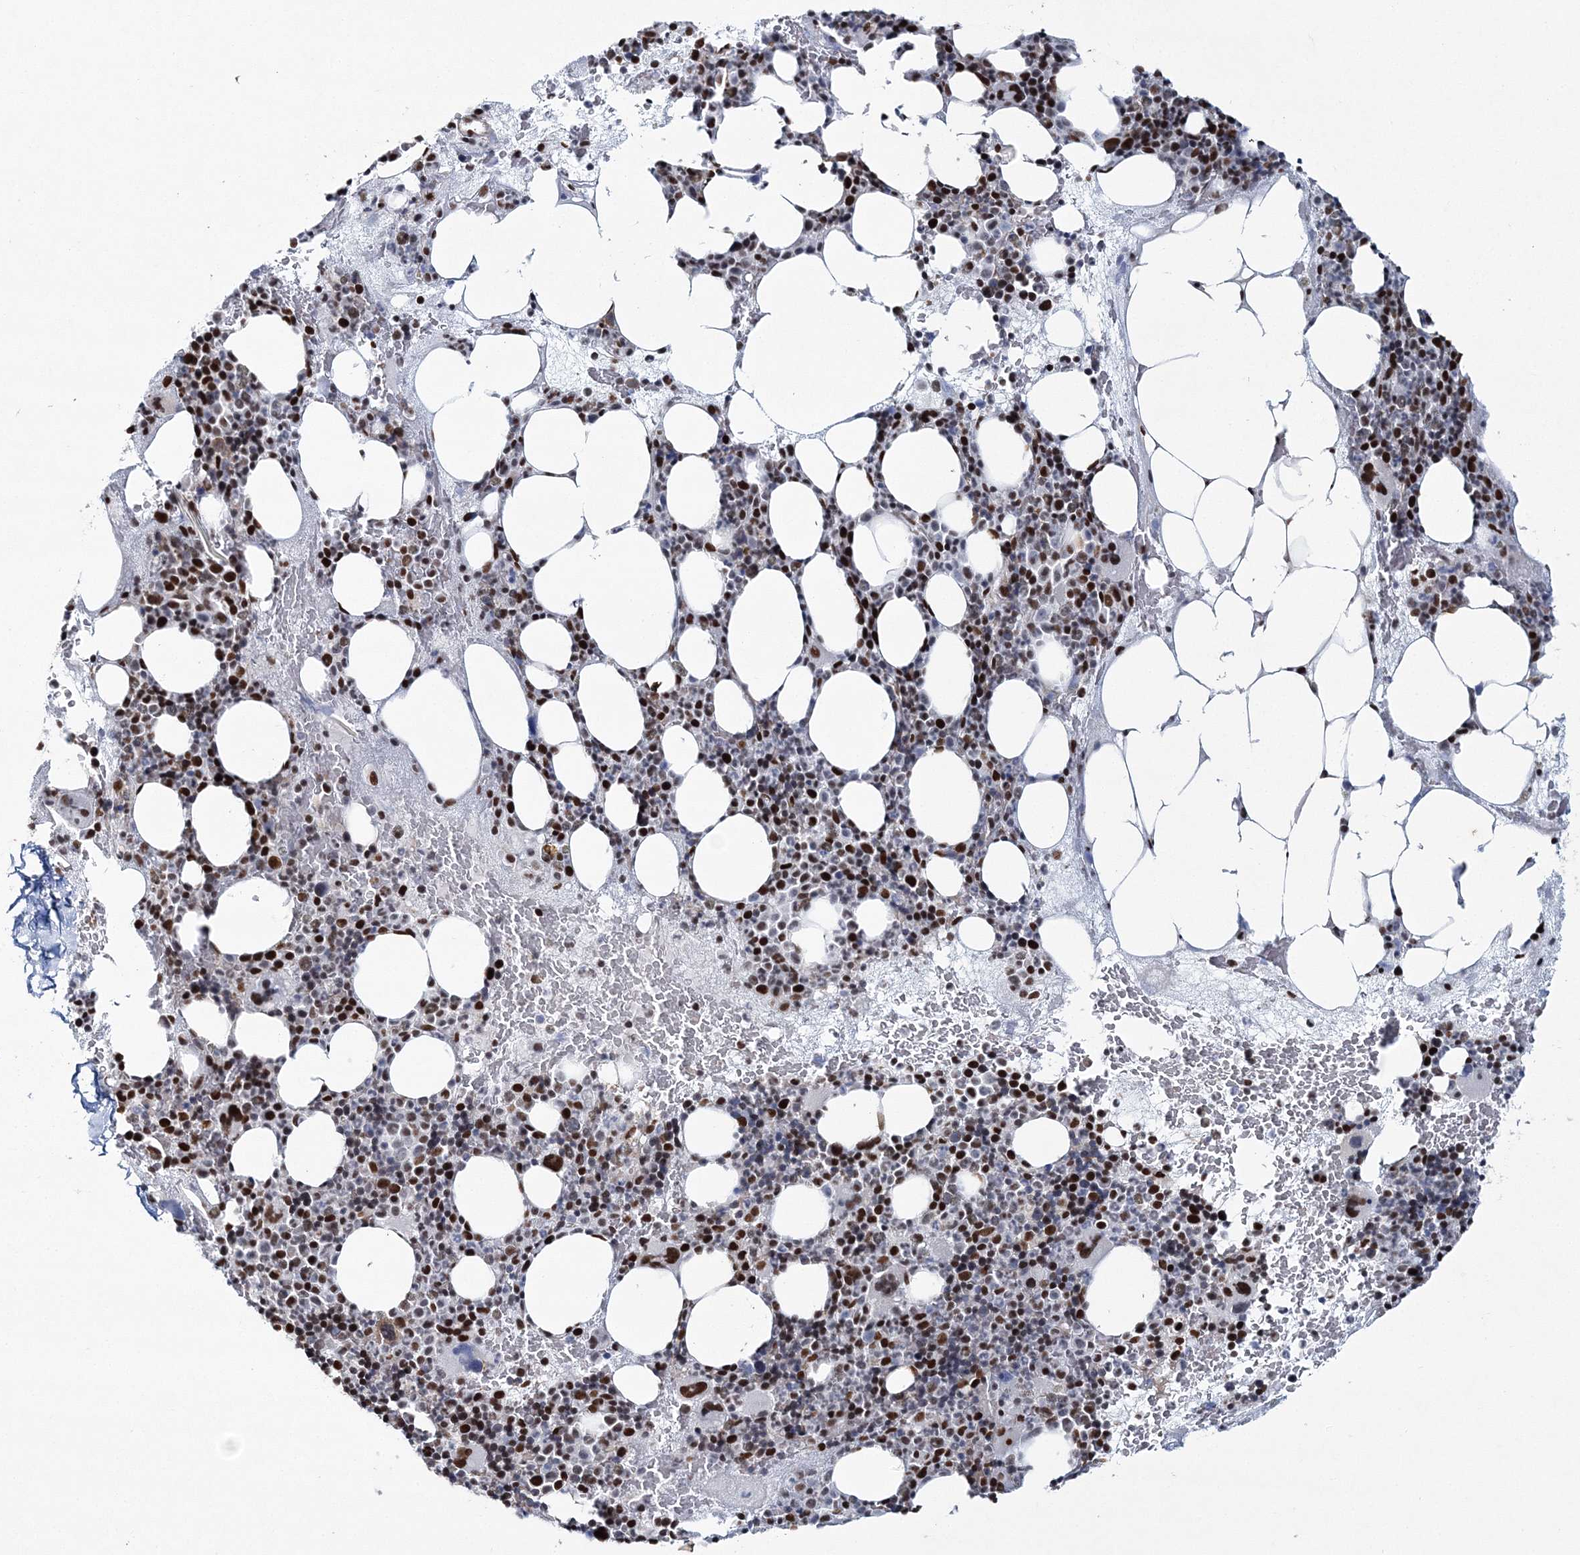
{"staining": {"intensity": "strong", "quantity": "25%-75%", "location": "nuclear"}, "tissue": "bone marrow", "cell_type": "Hematopoietic cells", "image_type": "normal", "snomed": [{"axis": "morphology", "description": "Normal tissue, NOS"}, {"axis": "topography", "description": "Bone marrow"}], "caption": "Approximately 25%-75% of hematopoietic cells in normal human bone marrow exhibit strong nuclear protein staining as visualized by brown immunohistochemical staining.", "gene": "ENSG00000290315", "patient": {"sex": "male", "age": 89}}